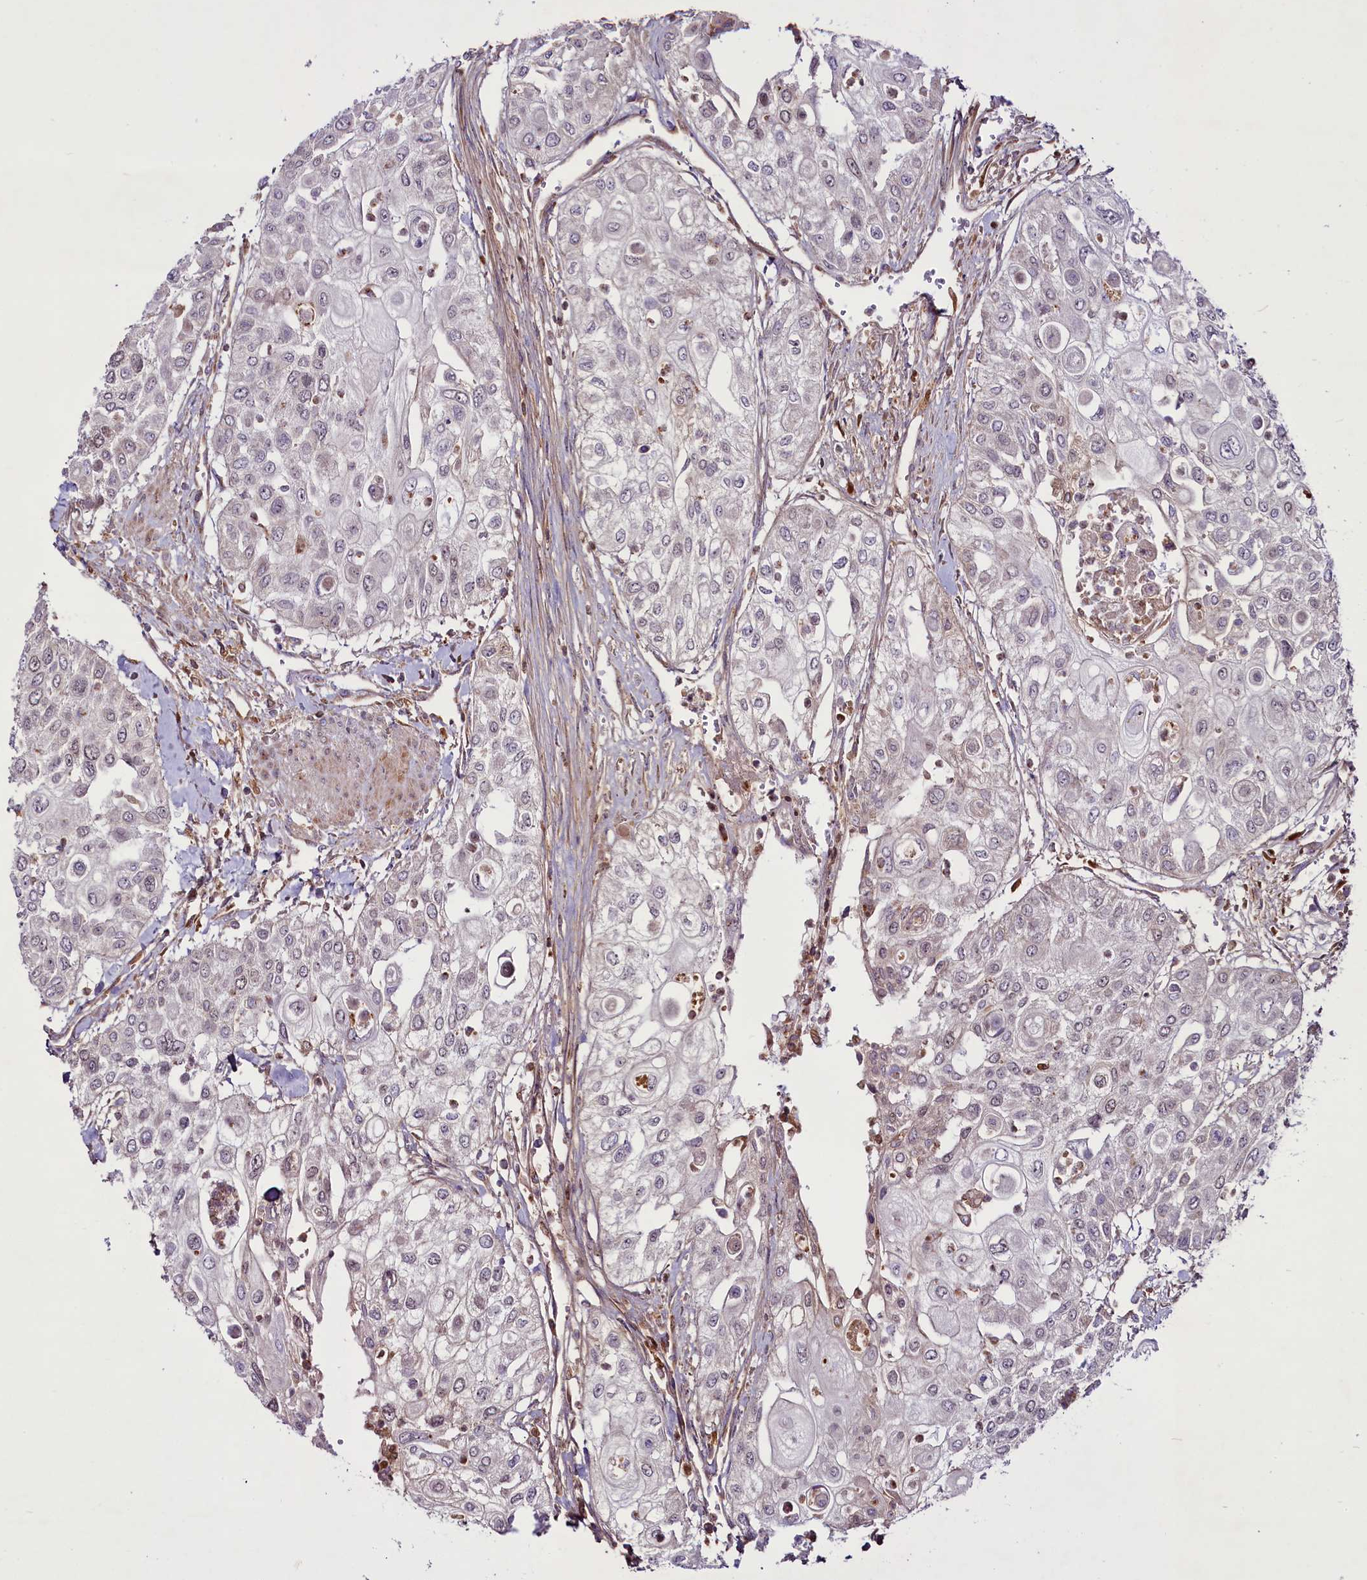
{"staining": {"intensity": "negative", "quantity": "none", "location": "none"}, "tissue": "urothelial cancer", "cell_type": "Tumor cells", "image_type": "cancer", "snomed": [{"axis": "morphology", "description": "Urothelial carcinoma, High grade"}, {"axis": "topography", "description": "Urinary bladder"}], "caption": "Tumor cells are negative for brown protein staining in urothelial cancer.", "gene": "RSBN1", "patient": {"sex": "female", "age": 79}}